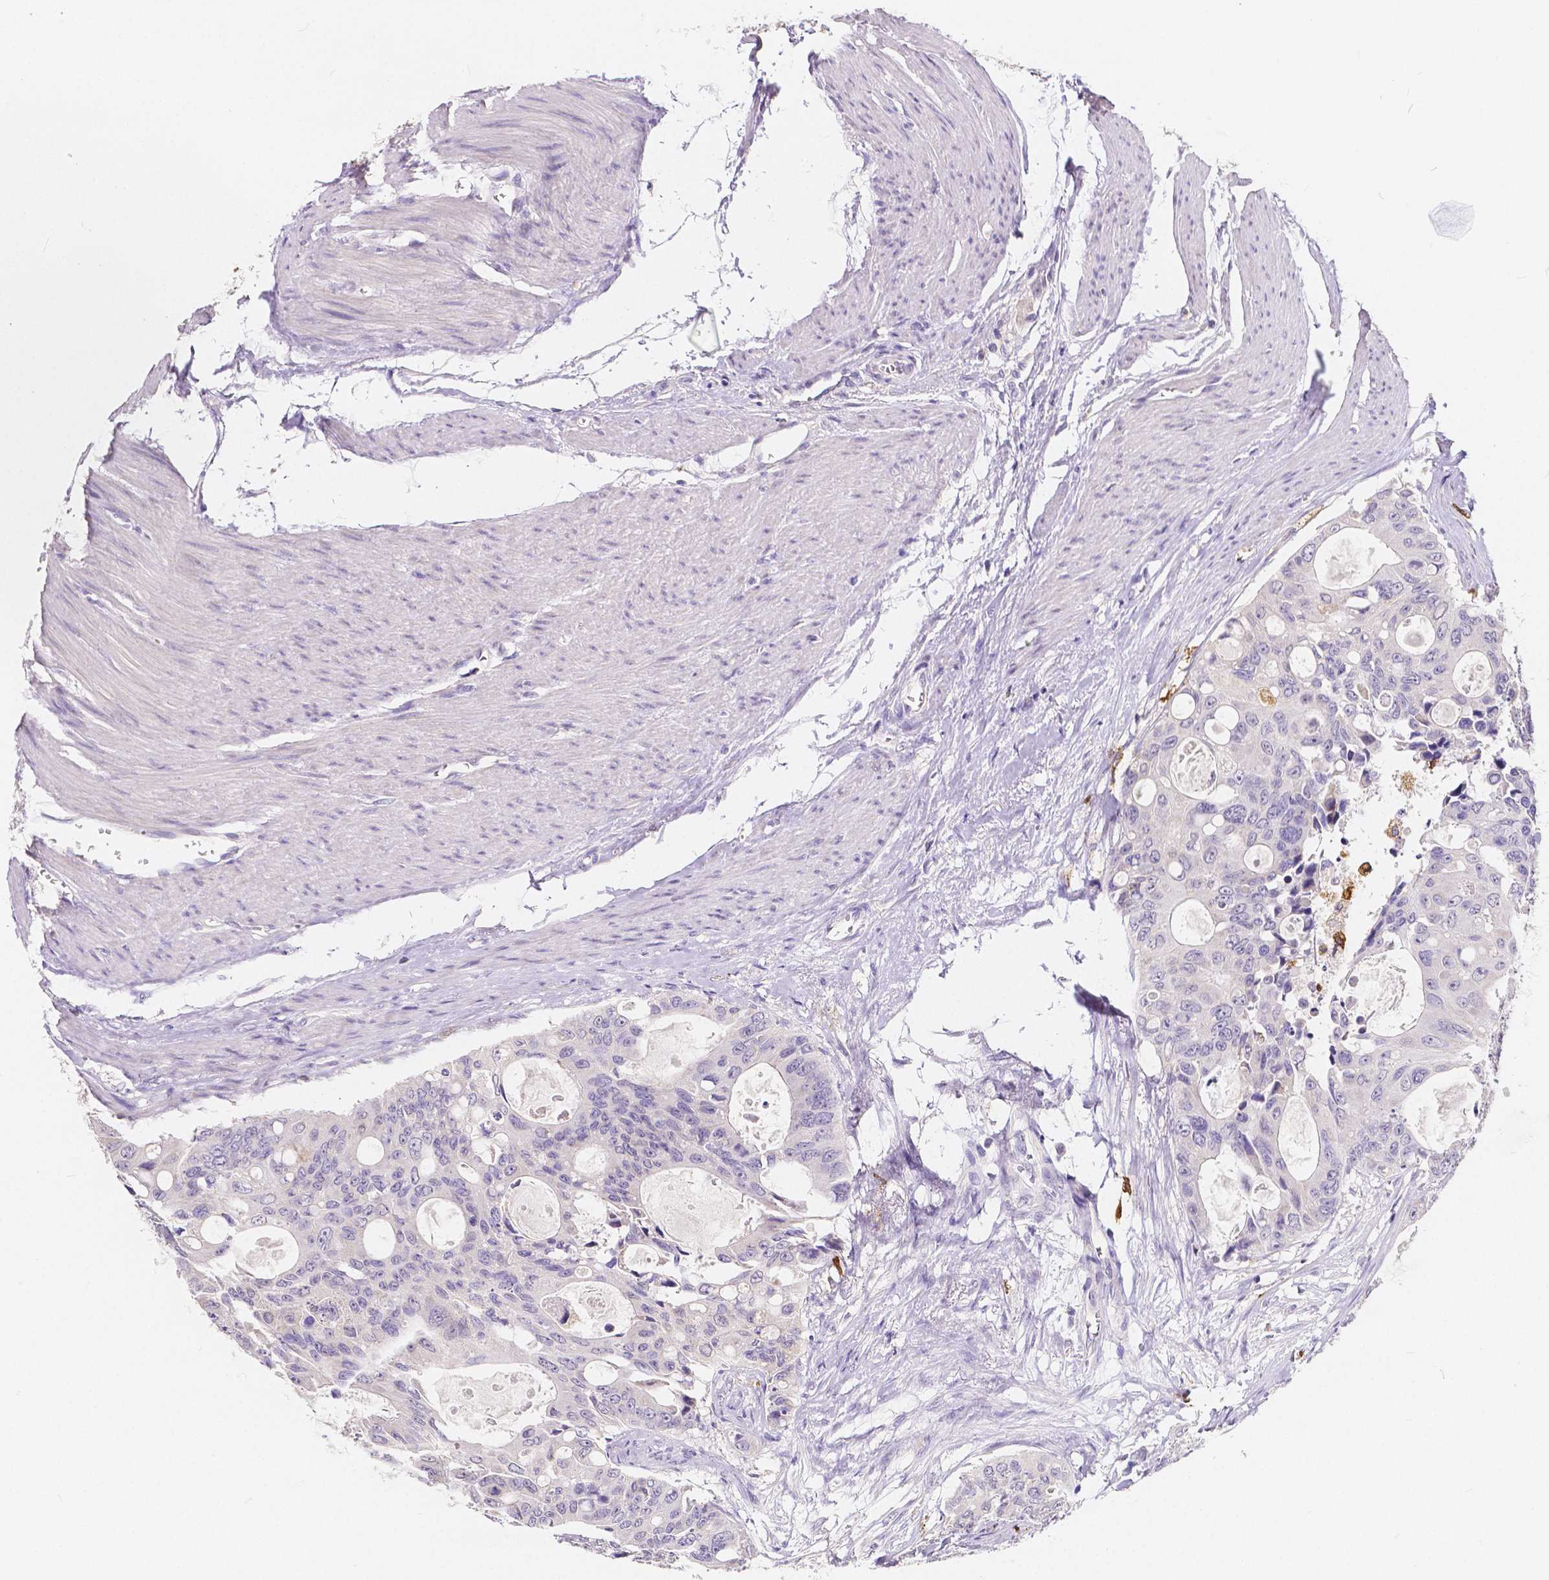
{"staining": {"intensity": "negative", "quantity": "none", "location": "none"}, "tissue": "colorectal cancer", "cell_type": "Tumor cells", "image_type": "cancer", "snomed": [{"axis": "morphology", "description": "Adenocarcinoma, NOS"}, {"axis": "topography", "description": "Rectum"}], "caption": "High power microscopy micrograph of an immunohistochemistry (IHC) micrograph of colorectal adenocarcinoma, revealing no significant expression in tumor cells.", "gene": "ACP5", "patient": {"sex": "male", "age": 76}}